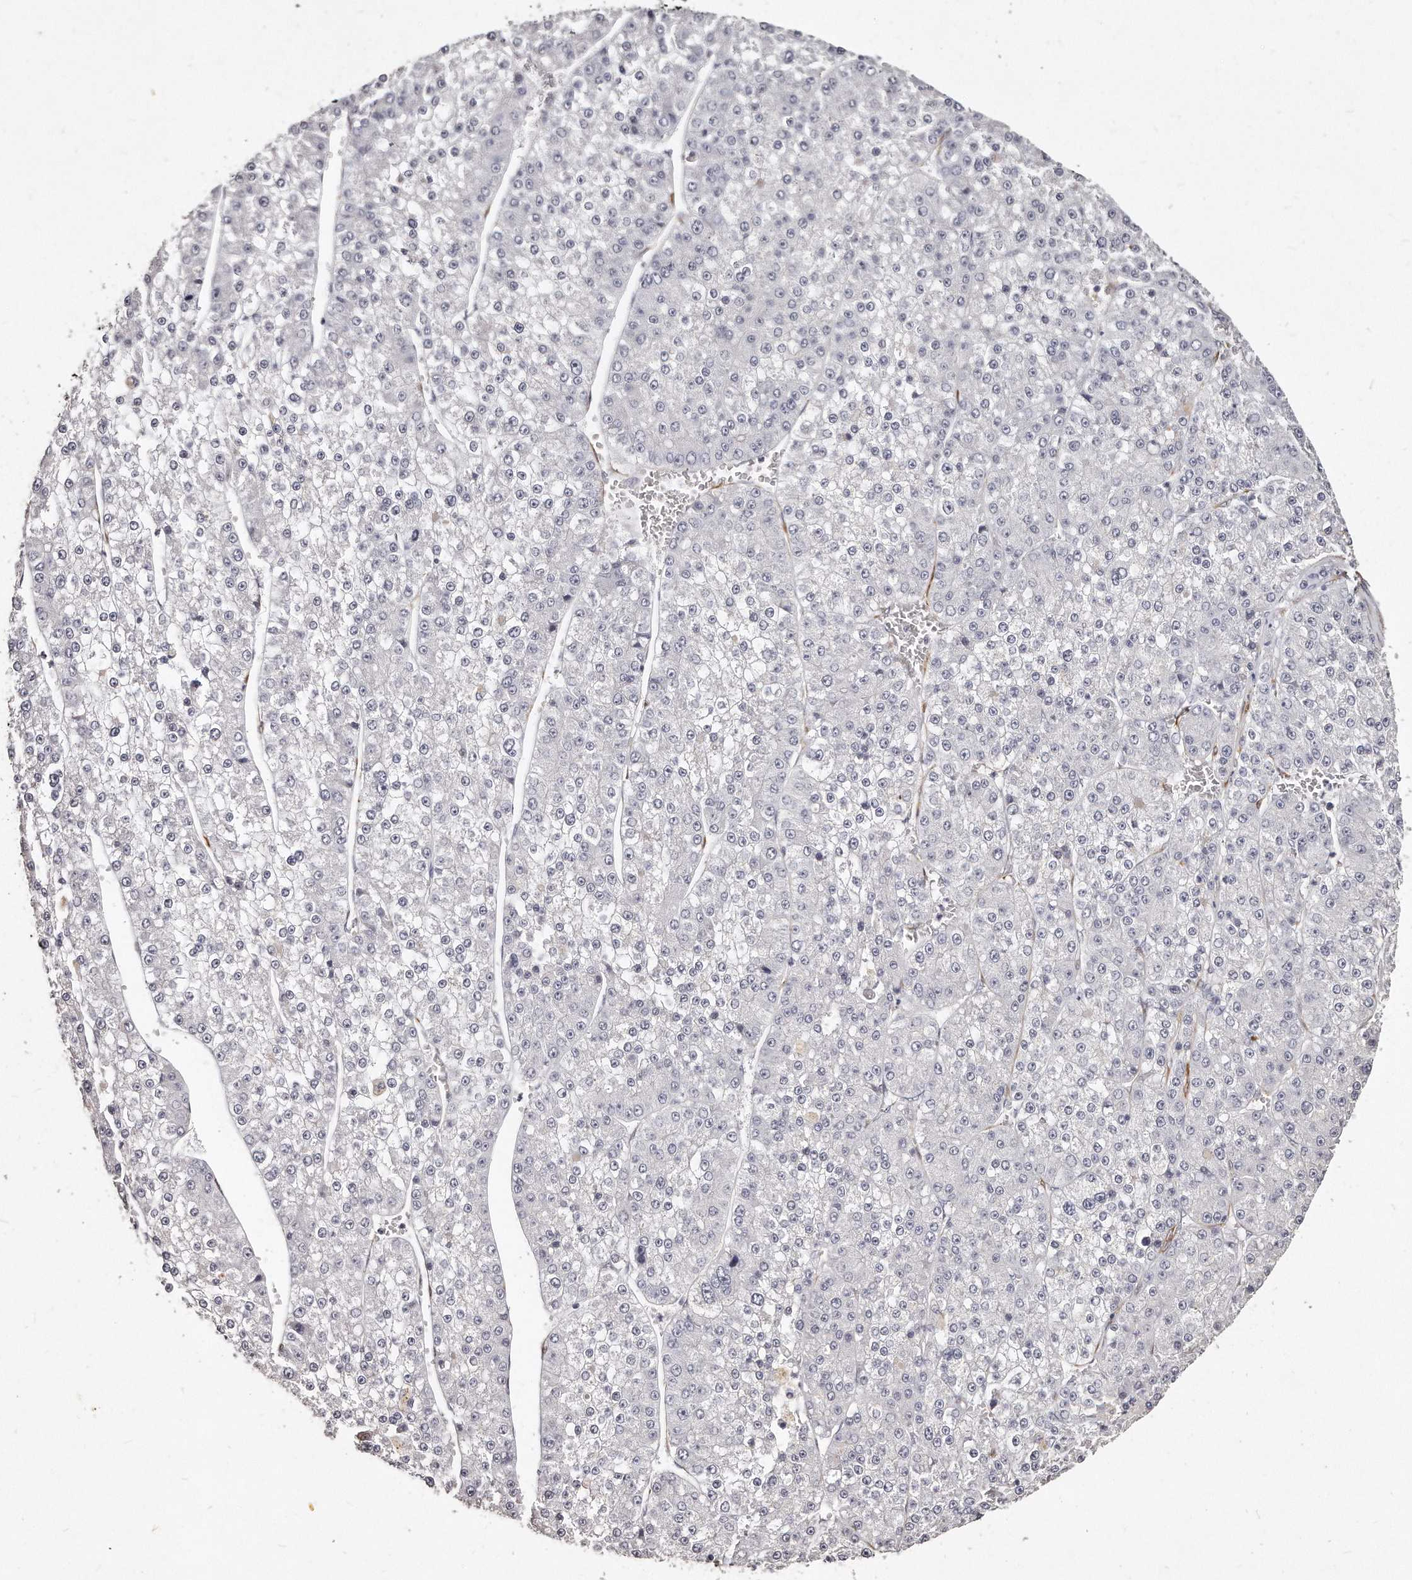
{"staining": {"intensity": "negative", "quantity": "none", "location": "none"}, "tissue": "liver cancer", "cell_type": "Tumor cells", "image_type": "cancer", "snomed": [{"axis": "morphology", "description": "Carcinoma, Hepatocellular, NOS"}, {"axis": "topography", "description": "Liver"}], "caption": "High magnification brightfield microscopy of liver cancer (hepatocellular carcinoma) stained with DAB (brown) and counterstained with hematoxylin (blue): tumor cells show no significant staining. (DAB immunohistochemistry (IHC) with hematoxylin counter stain).", "gene": "LMOD1", "patient": {"sex": "female", "age": 73}}